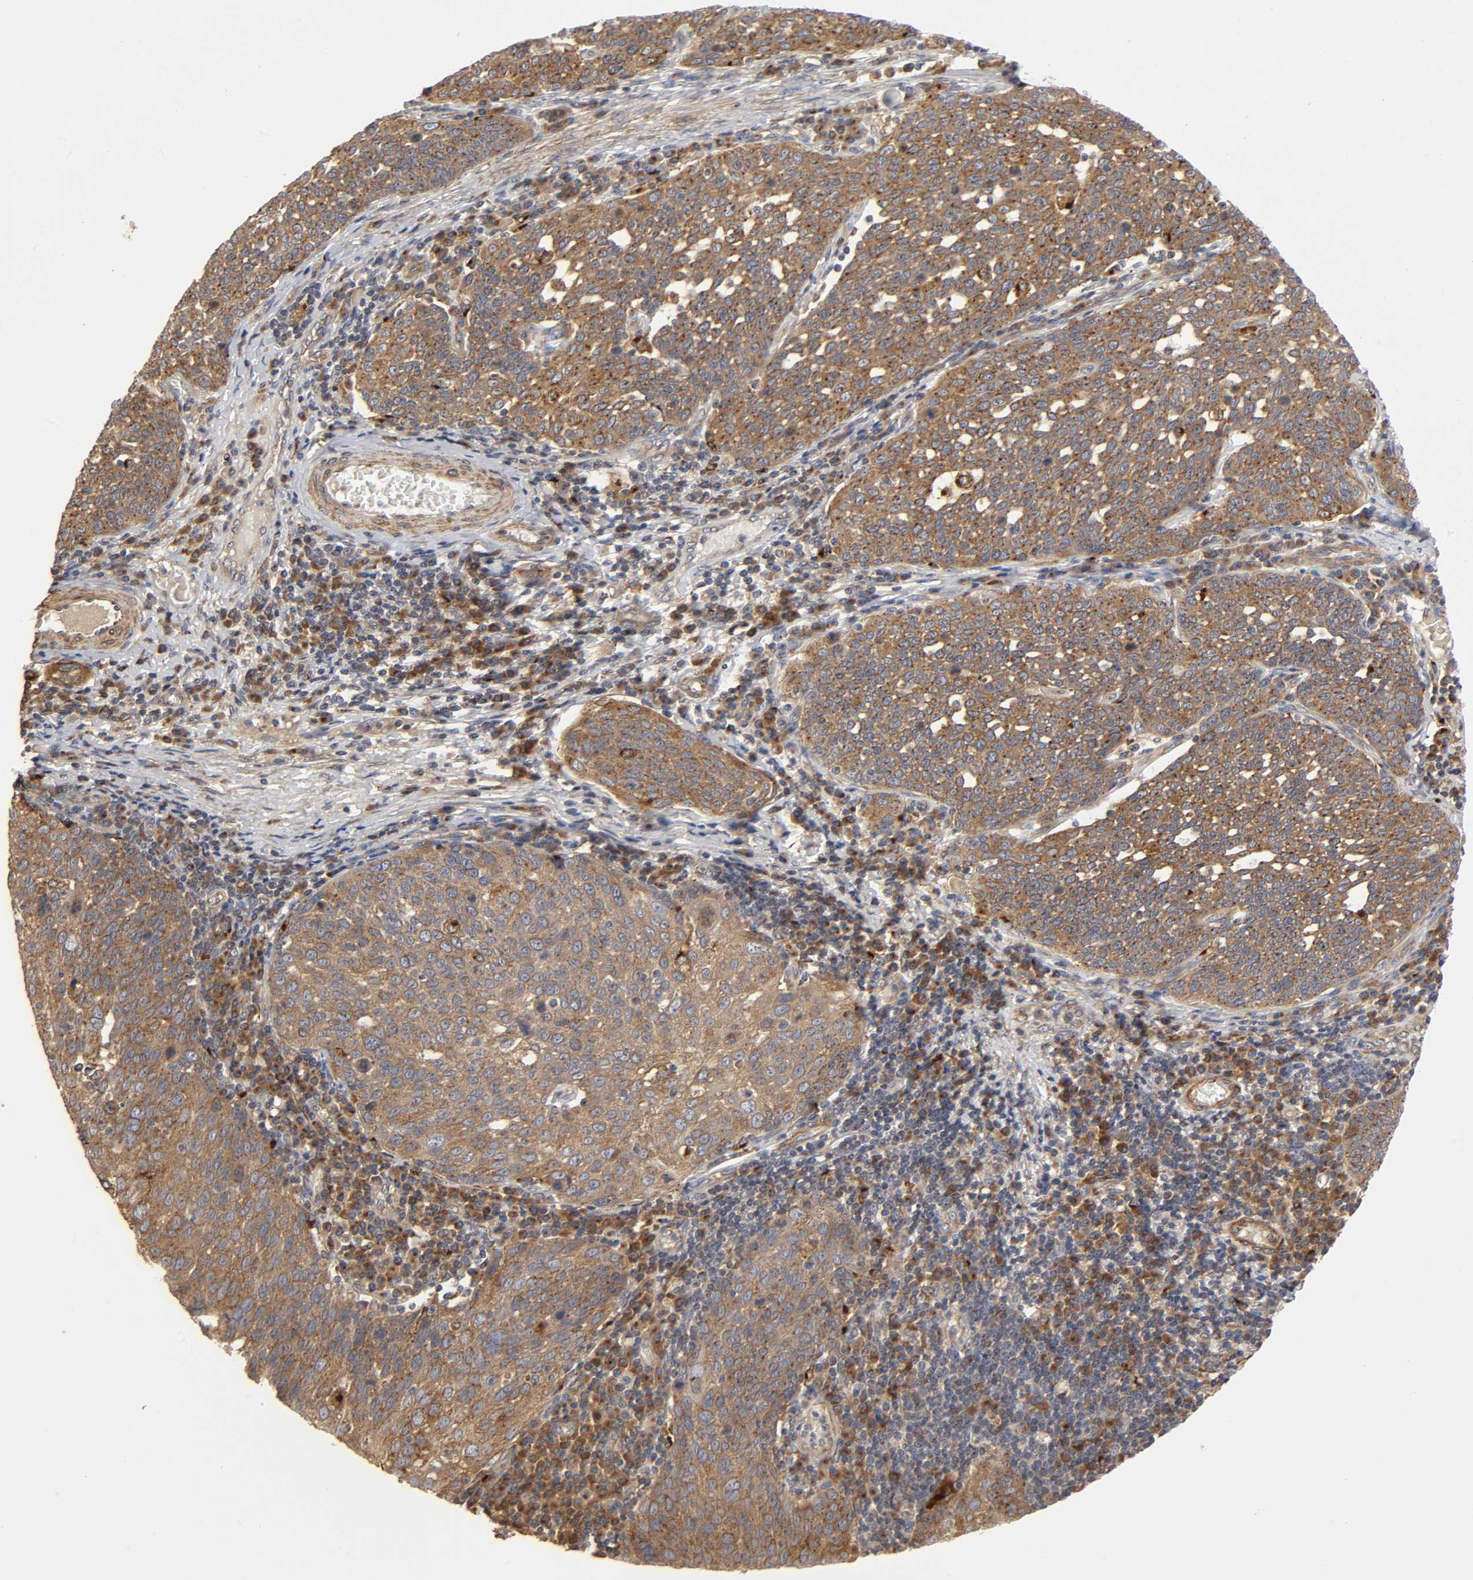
{"staining": {"intensity": "moderate", "quantity": ">75%", "location": "cytoplasmic/membranous"}, "tissue": "cervical cancer", "cell_type": "Tumor cells", "image_type": "cancer", "snomed": [{"axis": "morphology", "description": "Squamous cell carcinoma, NOS"}, {"axis": "topography", "description": "Cervix"}], "caption": "Cervical squamous cell carcinoma stained with DAB IHC exhibits medium levels of moderate cytoplasmic/membranous staining in approximately >75% of tumor cells.", "gene": "GNPTG", "patient": {"sex": "female", "age": 34}}